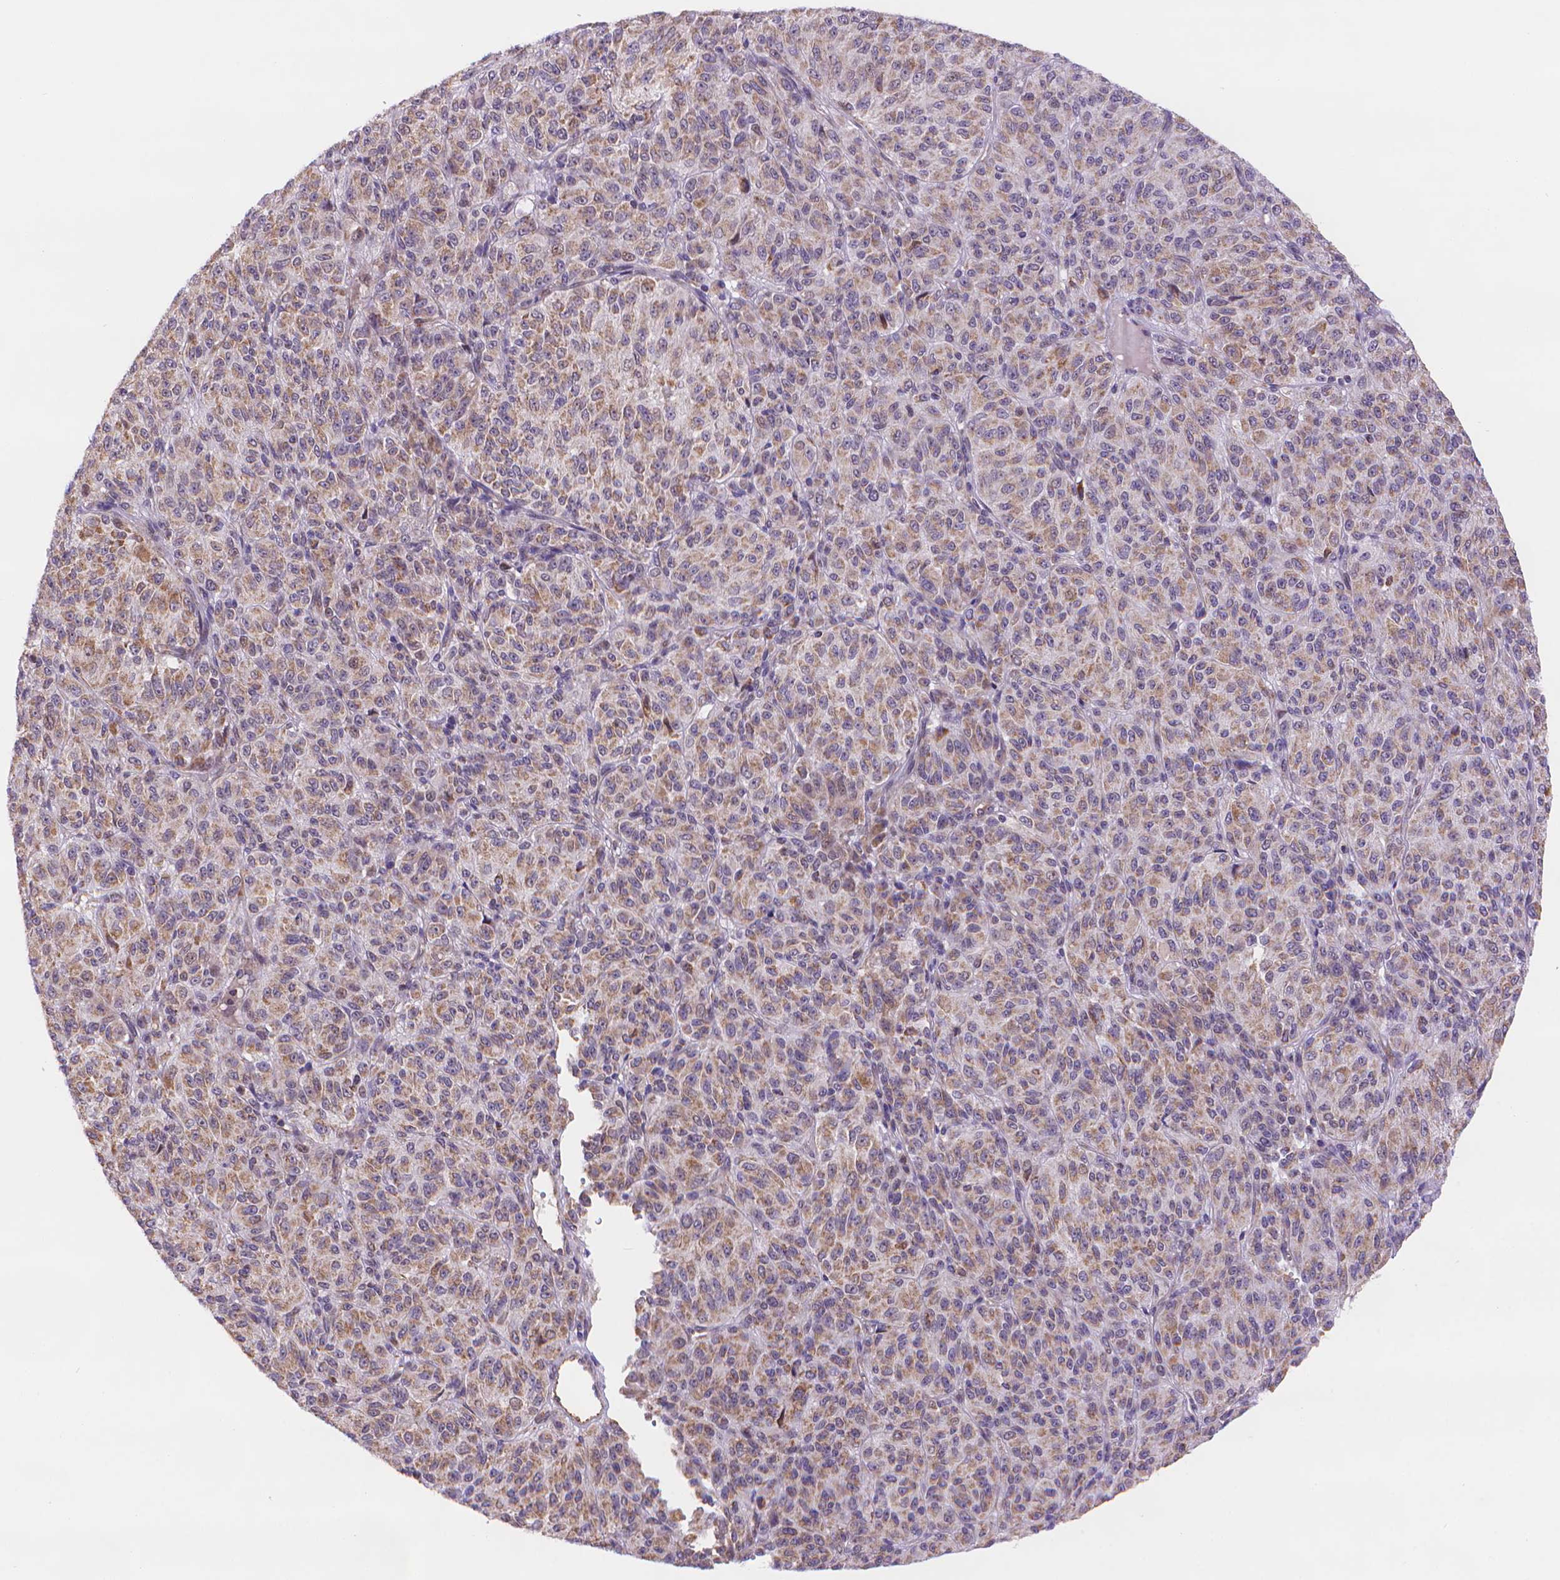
{"staining": {"intensity": "moderate", "quantity": ">75%", "location": "cytoplasmic/membranous"}, "tissue": "melanoma", "cell_type": "Tumor cells", "image_type": "cancer", "snomed": [{"axis": "morphology", "description": "Malignant melanoma, Metastatic site"}, {"axis": "topography", "description": "Brain"}], "caption": "Protein staining demonstrates moderate cytoplasmic/membranous staining in about >75% of tumor cells in malignant melanoma (metastatic site).", "gene": "CYYR1", "patient": {"sex": "female", "age": 56}}